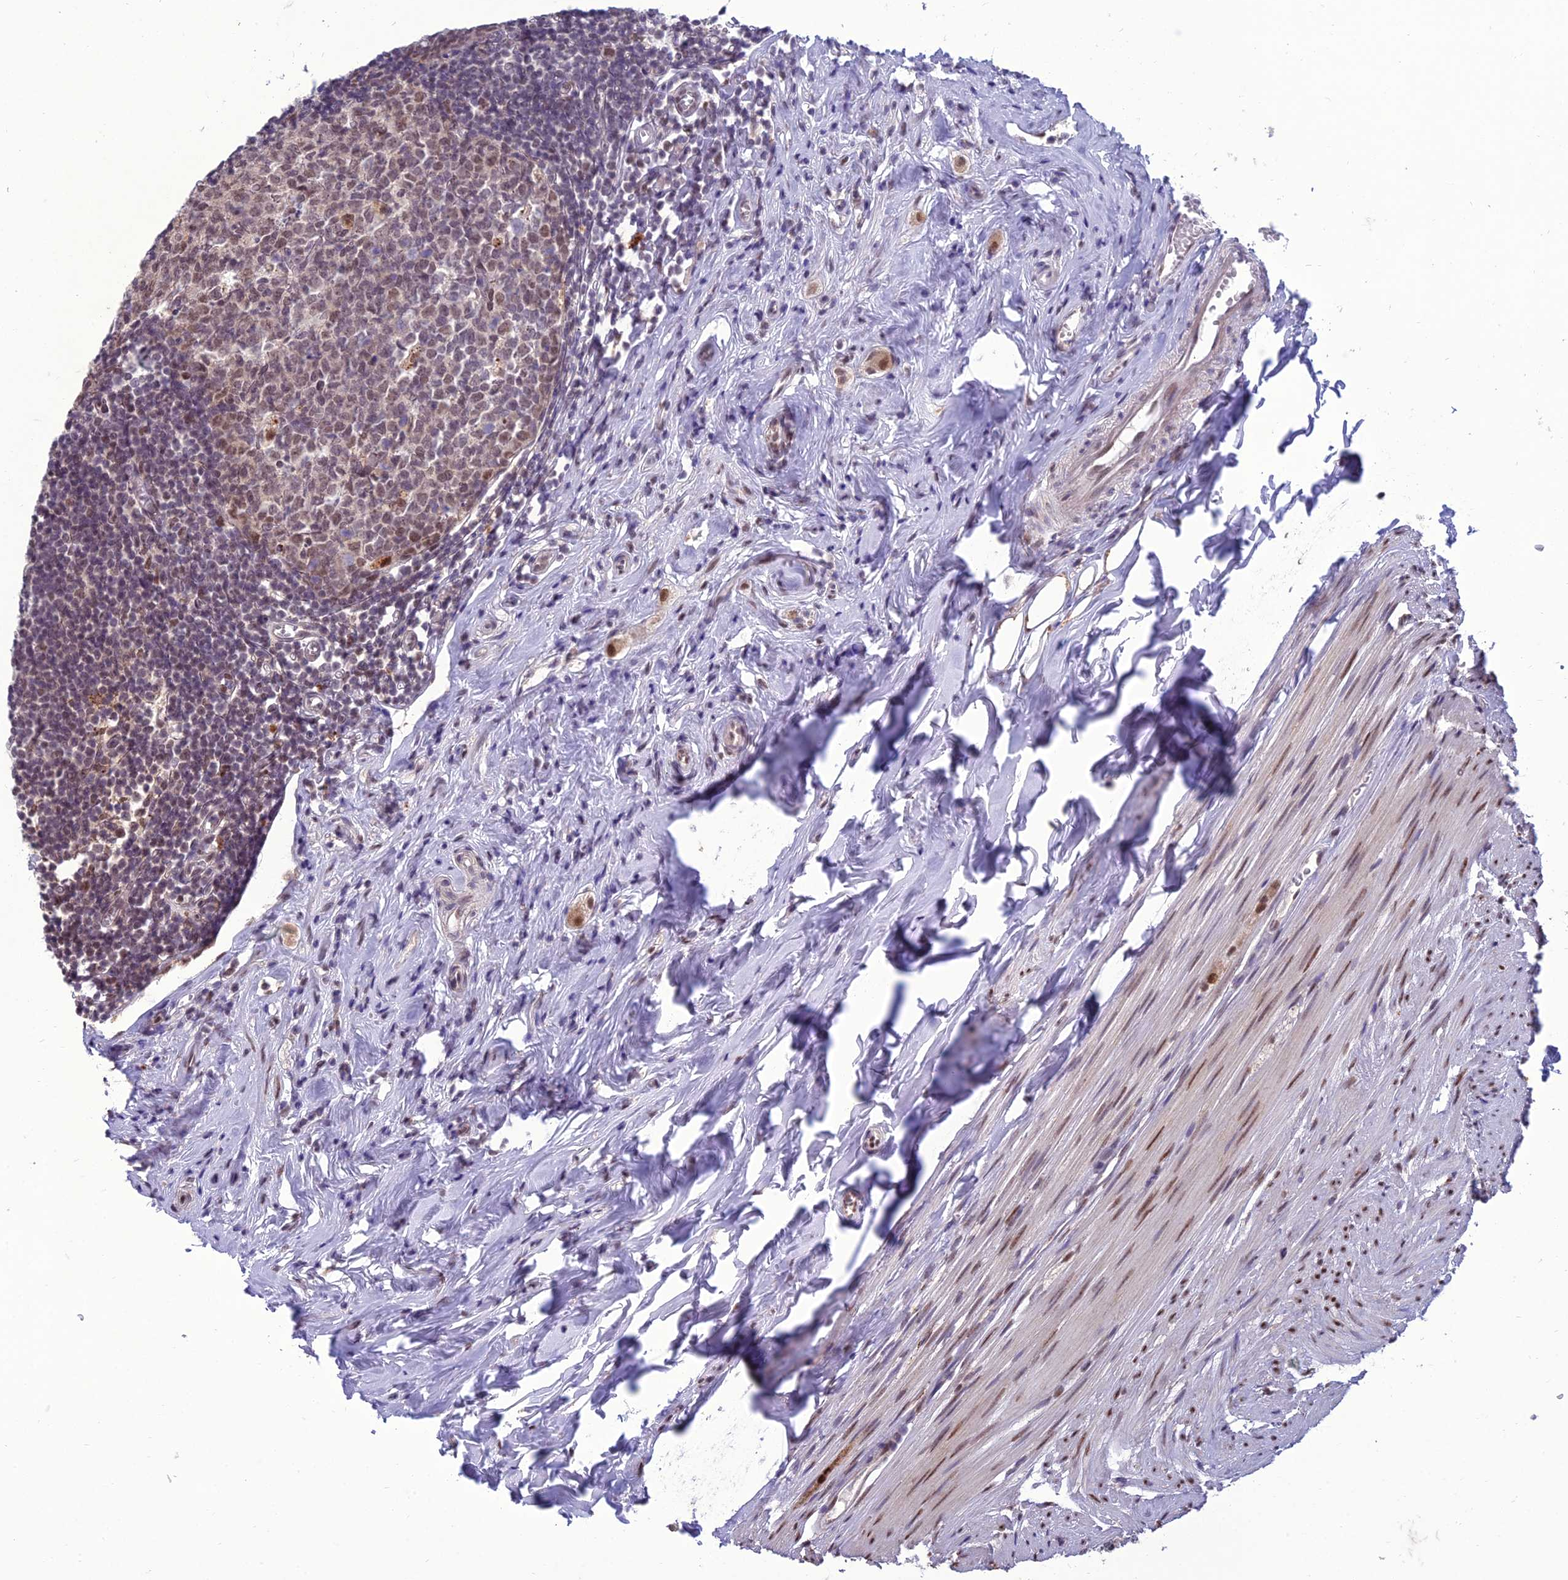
{"staining": {"intensity": "moderate", "quantity": "25%-75%", "location": "nuclear"}, "tissue": "appendix", "cell_type": "Glandular cells", "image_type": "normal", "snomed": [{"axis": "morphology", "description": "Normal tissue, NOS"}, {"axis": "topography", "description": "Appendix"}], "caption": "Moderate nuclear protein staining is appreciated in about 25%-75% of glandular cells in appendix. The staining was performed using DAB (3,3'-diaminobenzidine) to visualize the protein expression in brown, while the nuclei were stained in blue with hematoxylin (Magnification: 20x).", "gene": "RANBP3", "patient": {"sex": "female", "age": 51}}